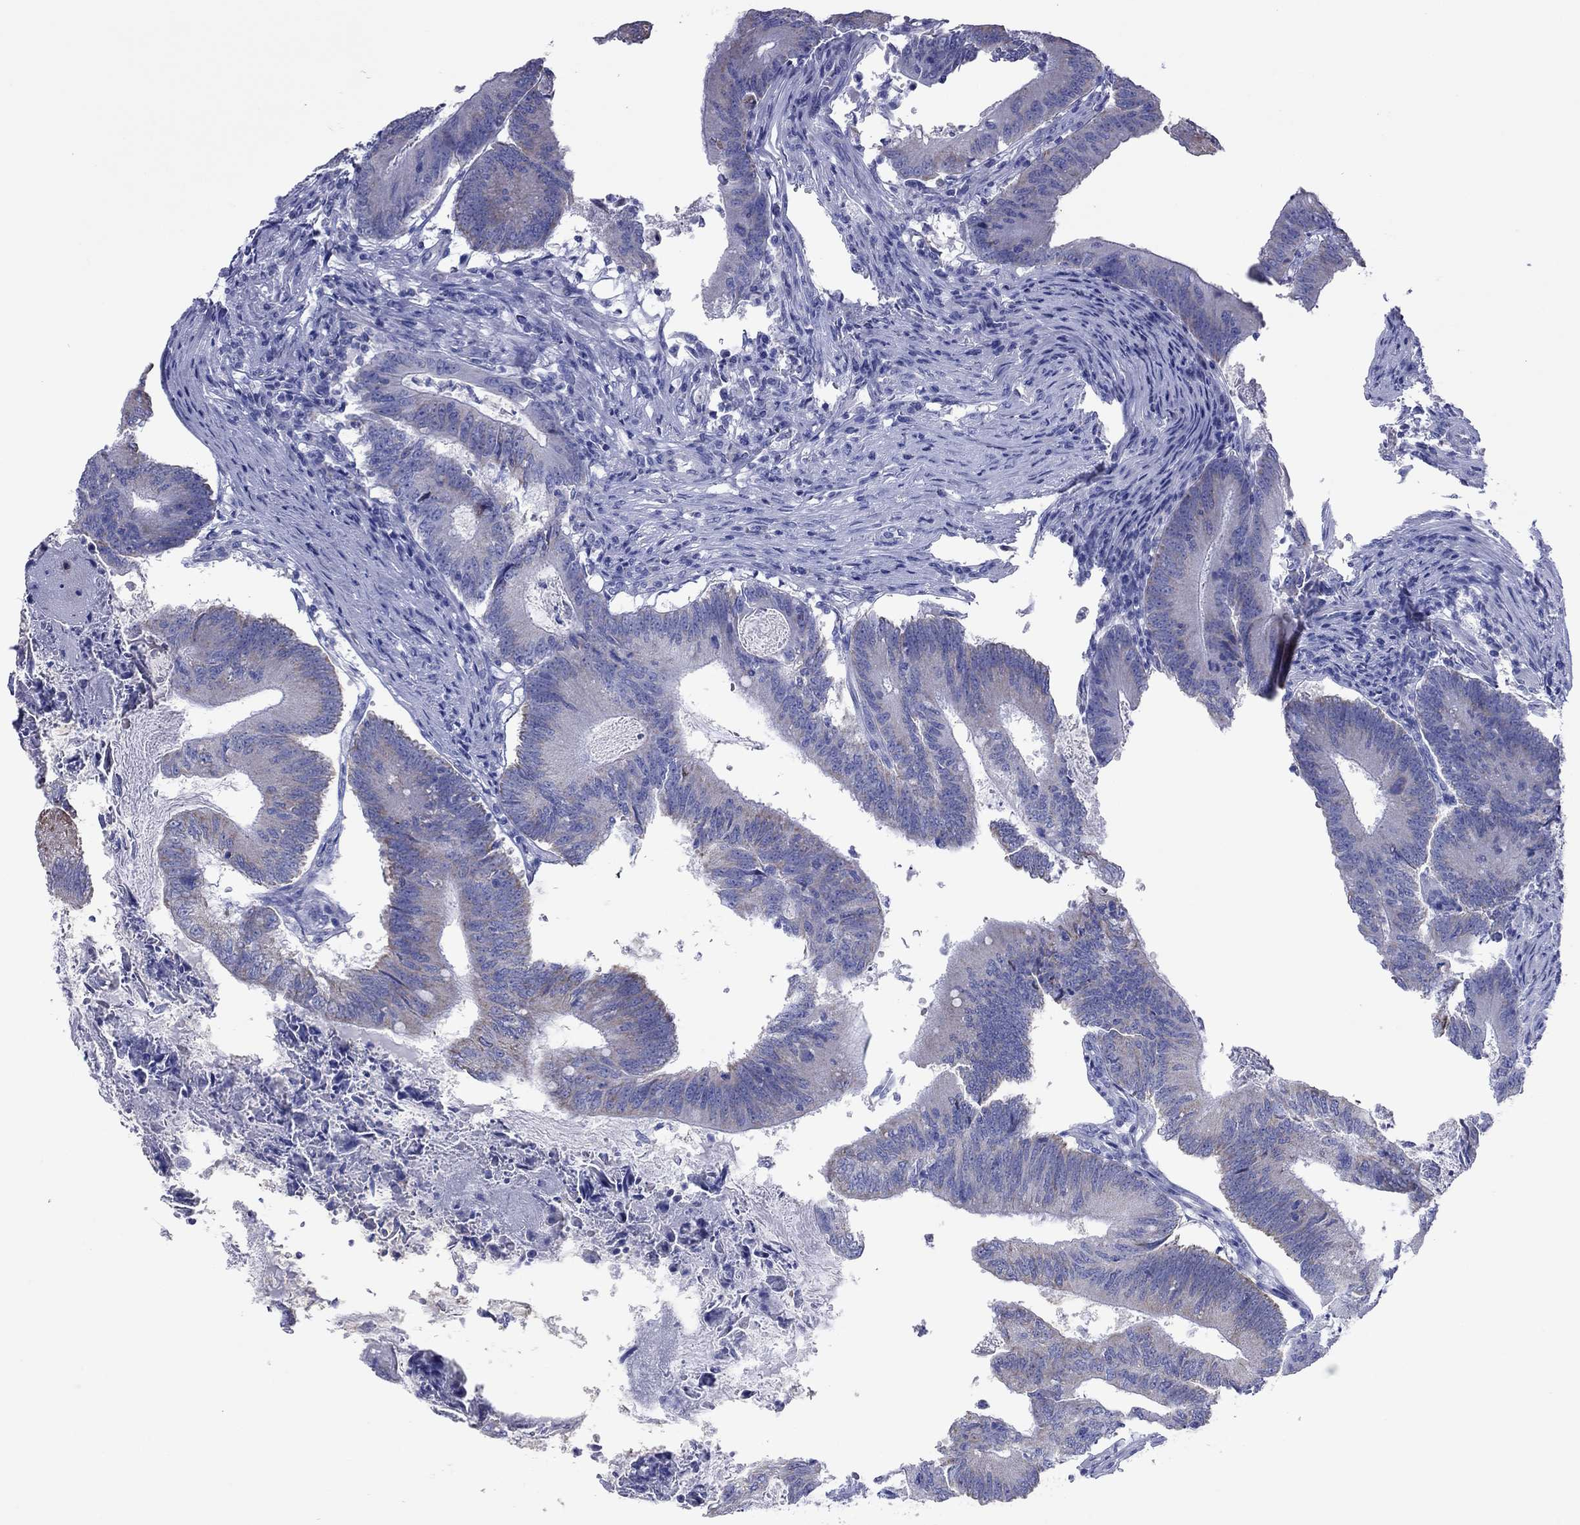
{"staining": {"intensity": "negative", "quantity": "none", "location": "none"}, "tissue": "colorectal cancer", "cell_type": "Tumor cells", "image_type": "cancer", "snomed": [{"axis": "morphology", "description": "Adenocarcinoma, NOS"}, {"axis": "topography", "description": "Colon"}], "caption": "Immunohistochemistry of colorectal cancer (adenocarcinoma) reveals no positivity in tumor cells.", "gene": "VSIG10", "patient": {"sex": "female", "age": 70}}